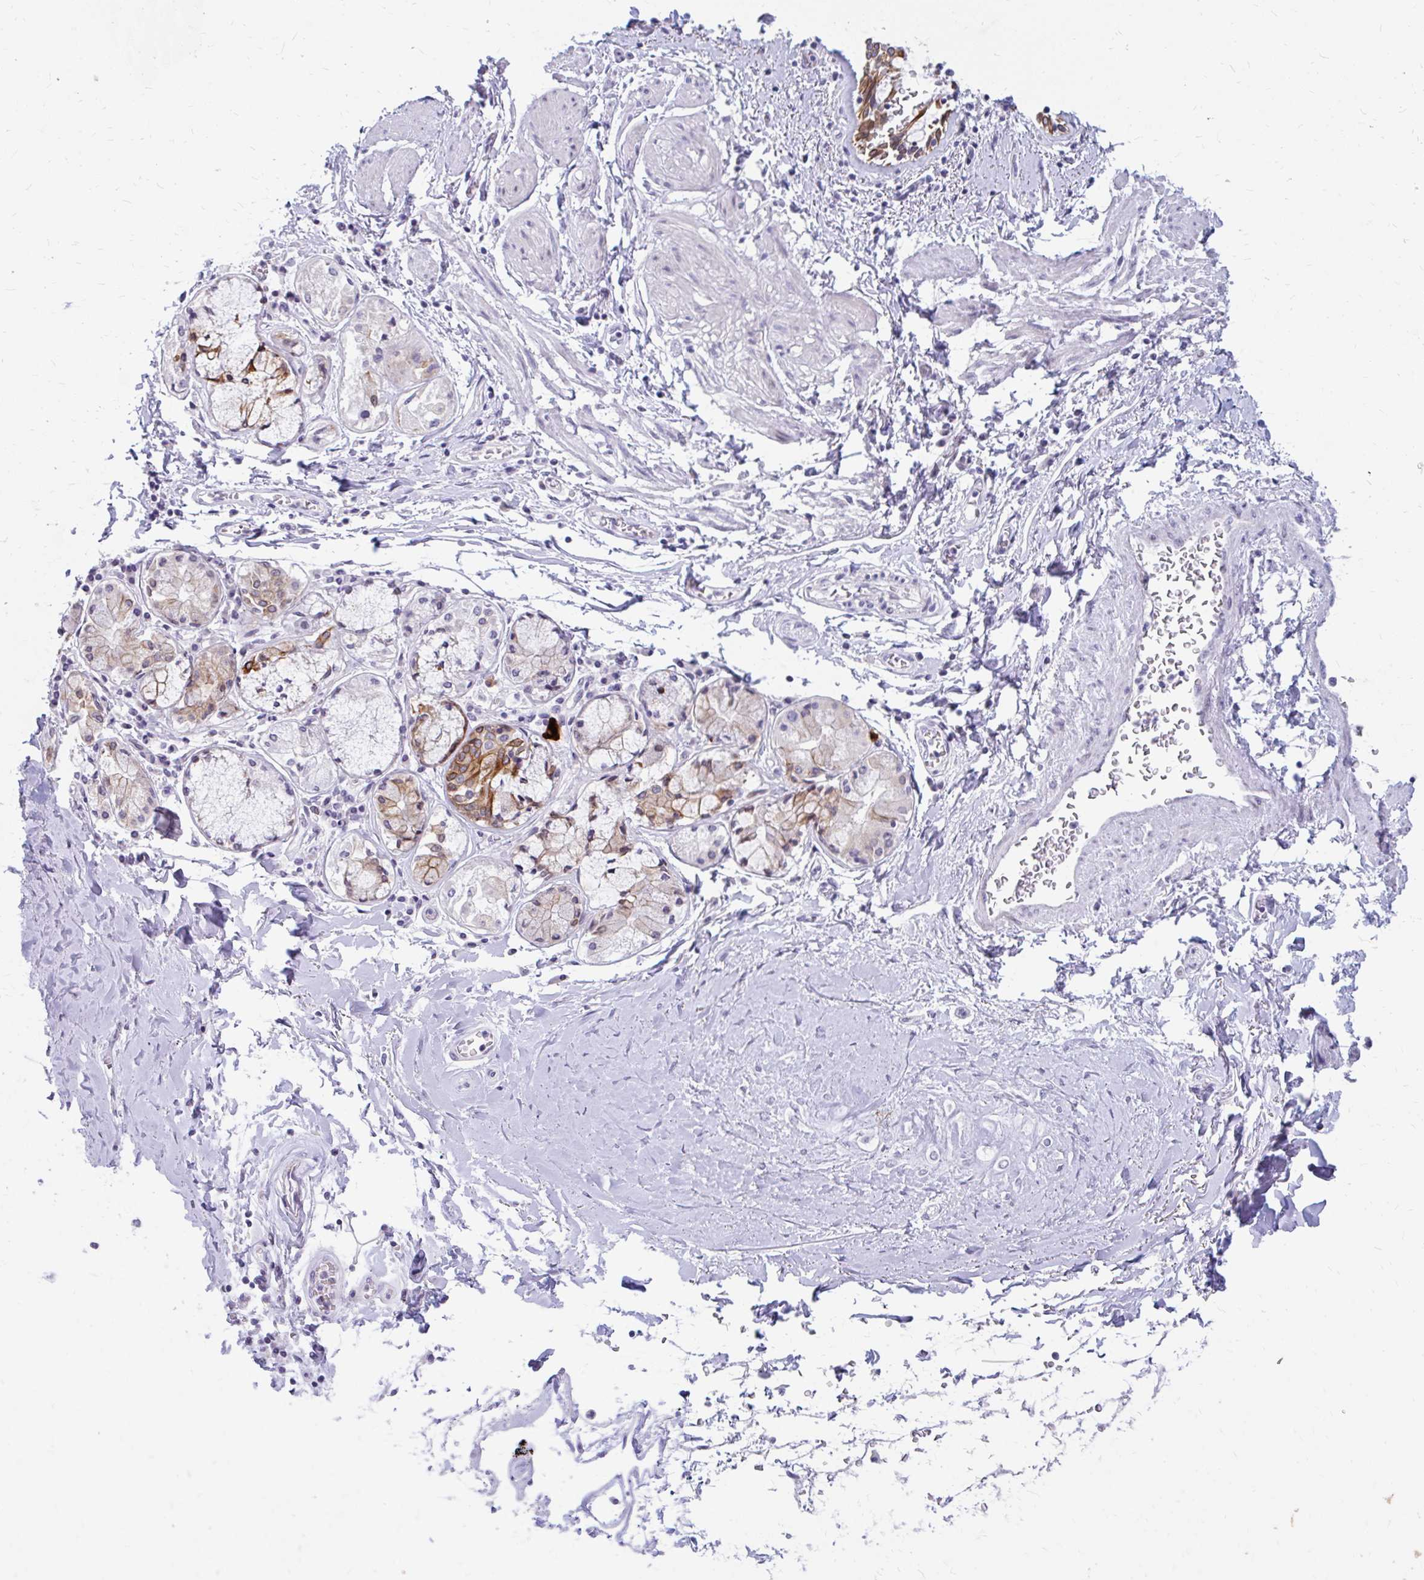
{"staining": {"intensity": "negative", "quantity": "none", "location": "none"}, "tissue": "soft tissue", "cell_type": "Chondrocytes", "image_type": "normal", "snomed": [{"axis": "morphology", "description": "Normal tissue, NOS"}, {"axis": "morphology", "description": "Degeneration, NOS"}, {"axis": "topography", "description": "Cartilage tissue"}, {"axis": "topography", "description": "Lung"}], "caption": "Immunohistochemistry (IHC) of benign soft tissue reveals no positivity in chondrocytes. (Brightfield microscopy of DAB immunohistochemistry (IHC) at high magnification).", "gene": "RGS16", "patient": {"sex": "female", "age": 61}}